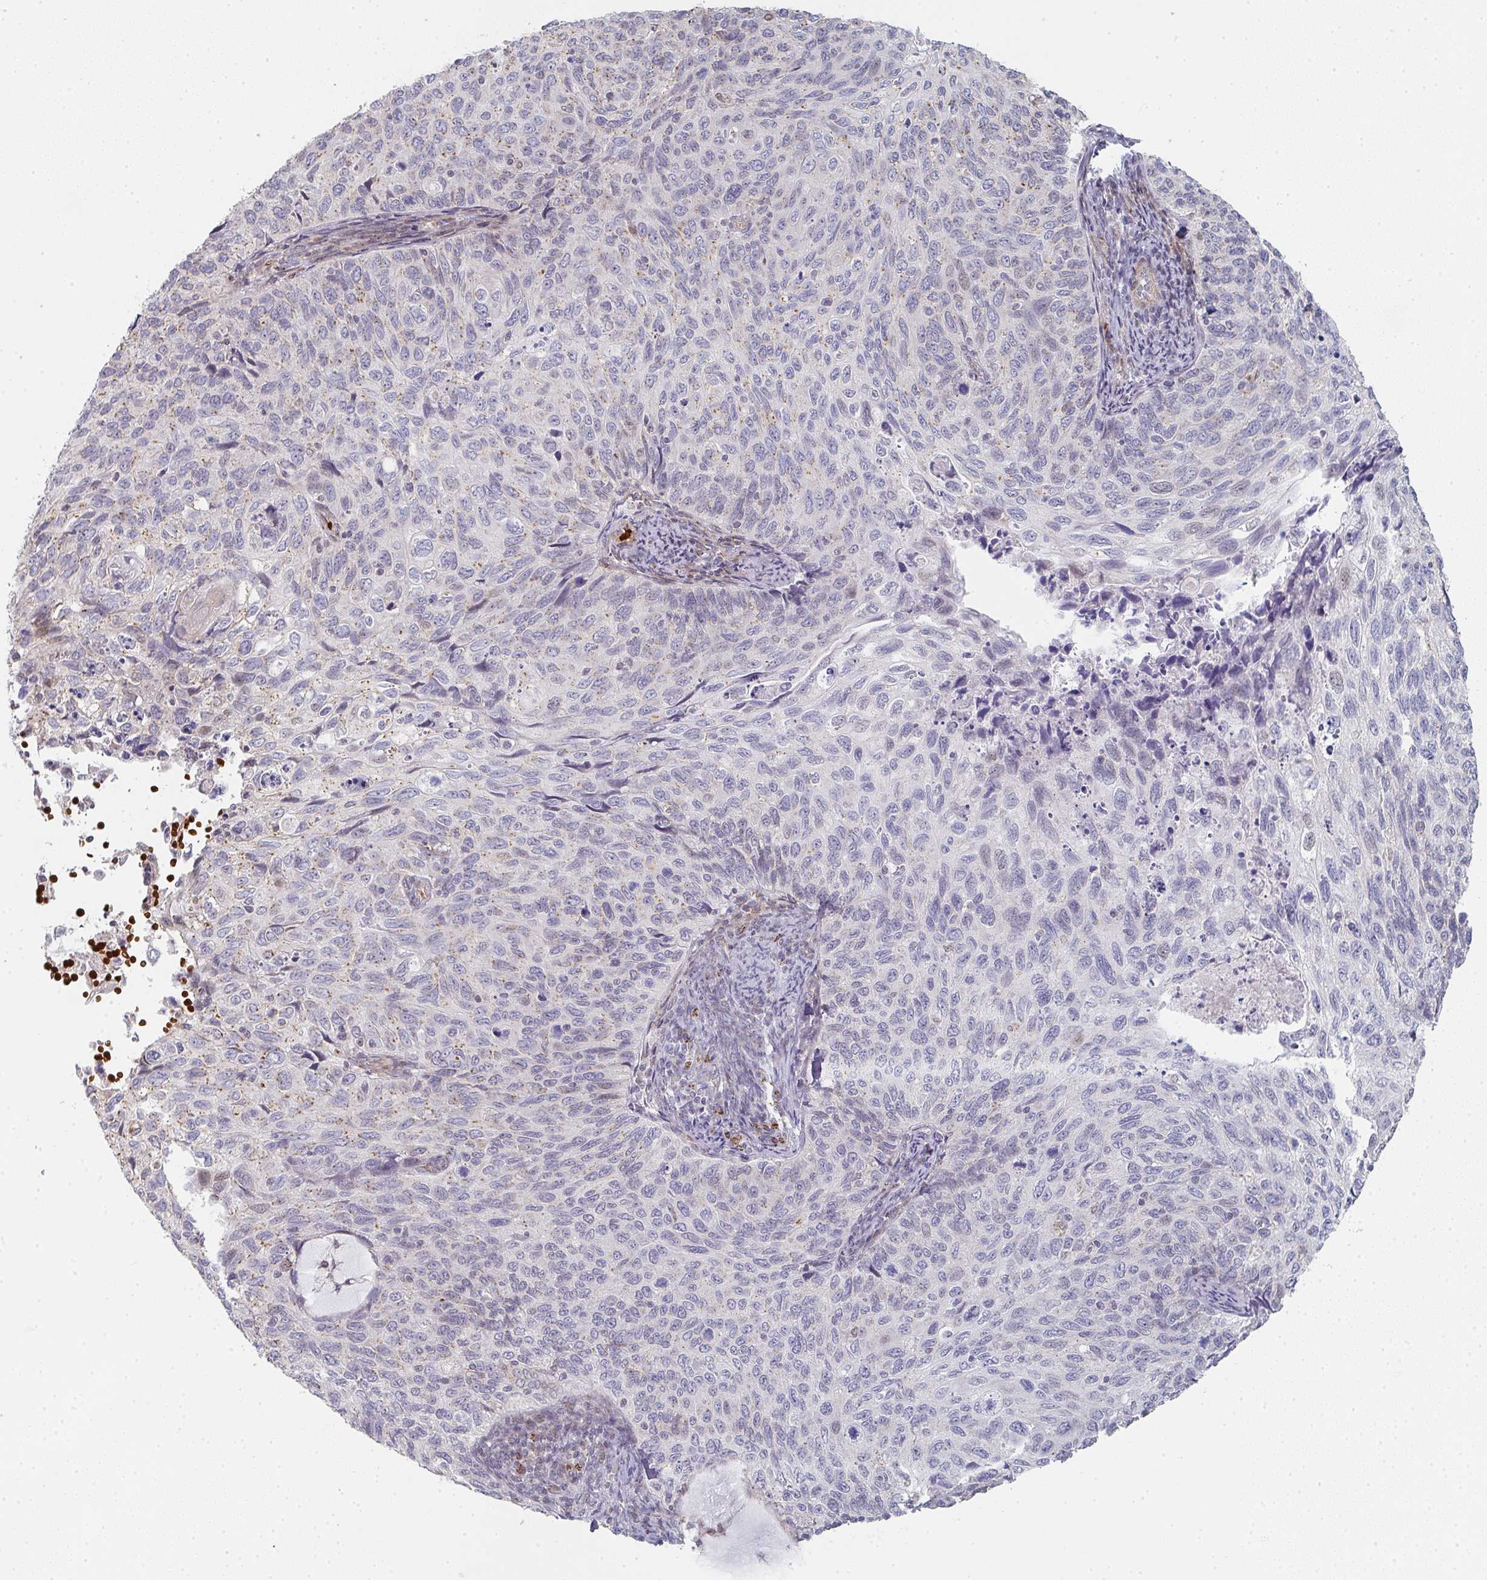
{"staining": {"intensity": "moderate", "quantity": "<25%", "location": "cytoplasmic/membranous"}, "tissue": "cervical cancer", "cell_type": "Tumor cells", "image_type": "cancer", "snomed": [{"axis": "morphology", "description": "Squamous cell carcinoma, NOS"}, {"axis": "topography", "description": "Cervix"}], "caption": "Moderate cytoplasmic/membranous protein staining is identified in approximately <25% of tumor cells in squamous cell carcinoma (cervical).", "gene": "ZNF526", "patient": {"sex": "female", "age": 70}}